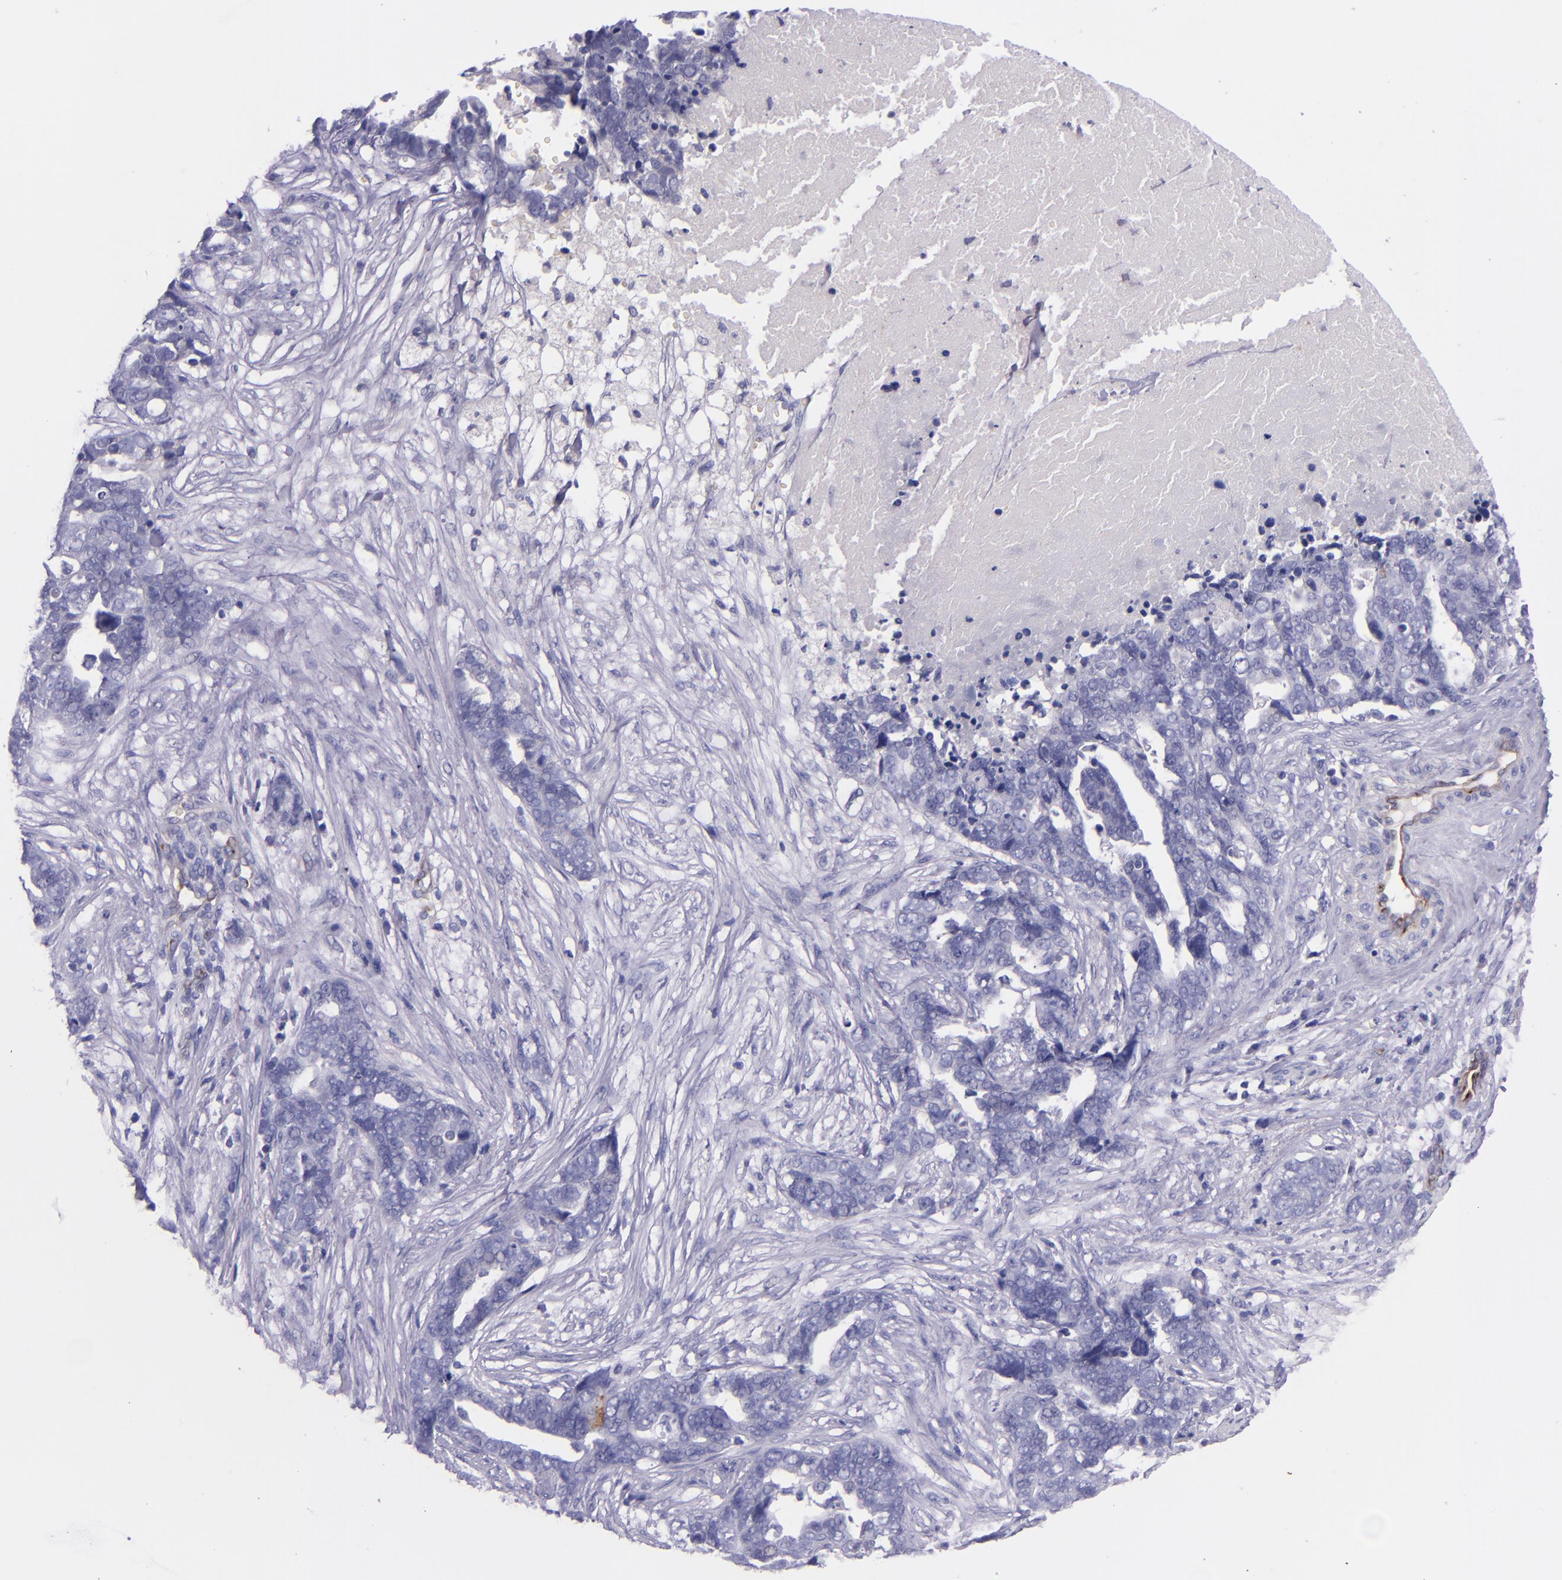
{"staining": {"intensity": "negative", "quantity": "none", "location": "none"}, "tissue": "ovarian cancer", "cell_type": "Tumor cells", "image_type": "cancer", "snomed": [{"axis": "morphology", "description": "Normal tissue, NOS"}, {"axis": "morphology", "description": "Cystadenocarcinoma, serous, NOS"}, {"axis": "topography", "description": "Fallopian tube"}, {"axis": "topography", "description": "Ovary"}], "caption": "IHC of serous cystadenocarcinoma (ovarian) demonstrates no expression in tumor cells. (Brightfield microscopy of DAB immunohistochemistry (IHC) at high magnification).", "gene": "NOS3", "patient": {"sex": "female", "age": 56}}